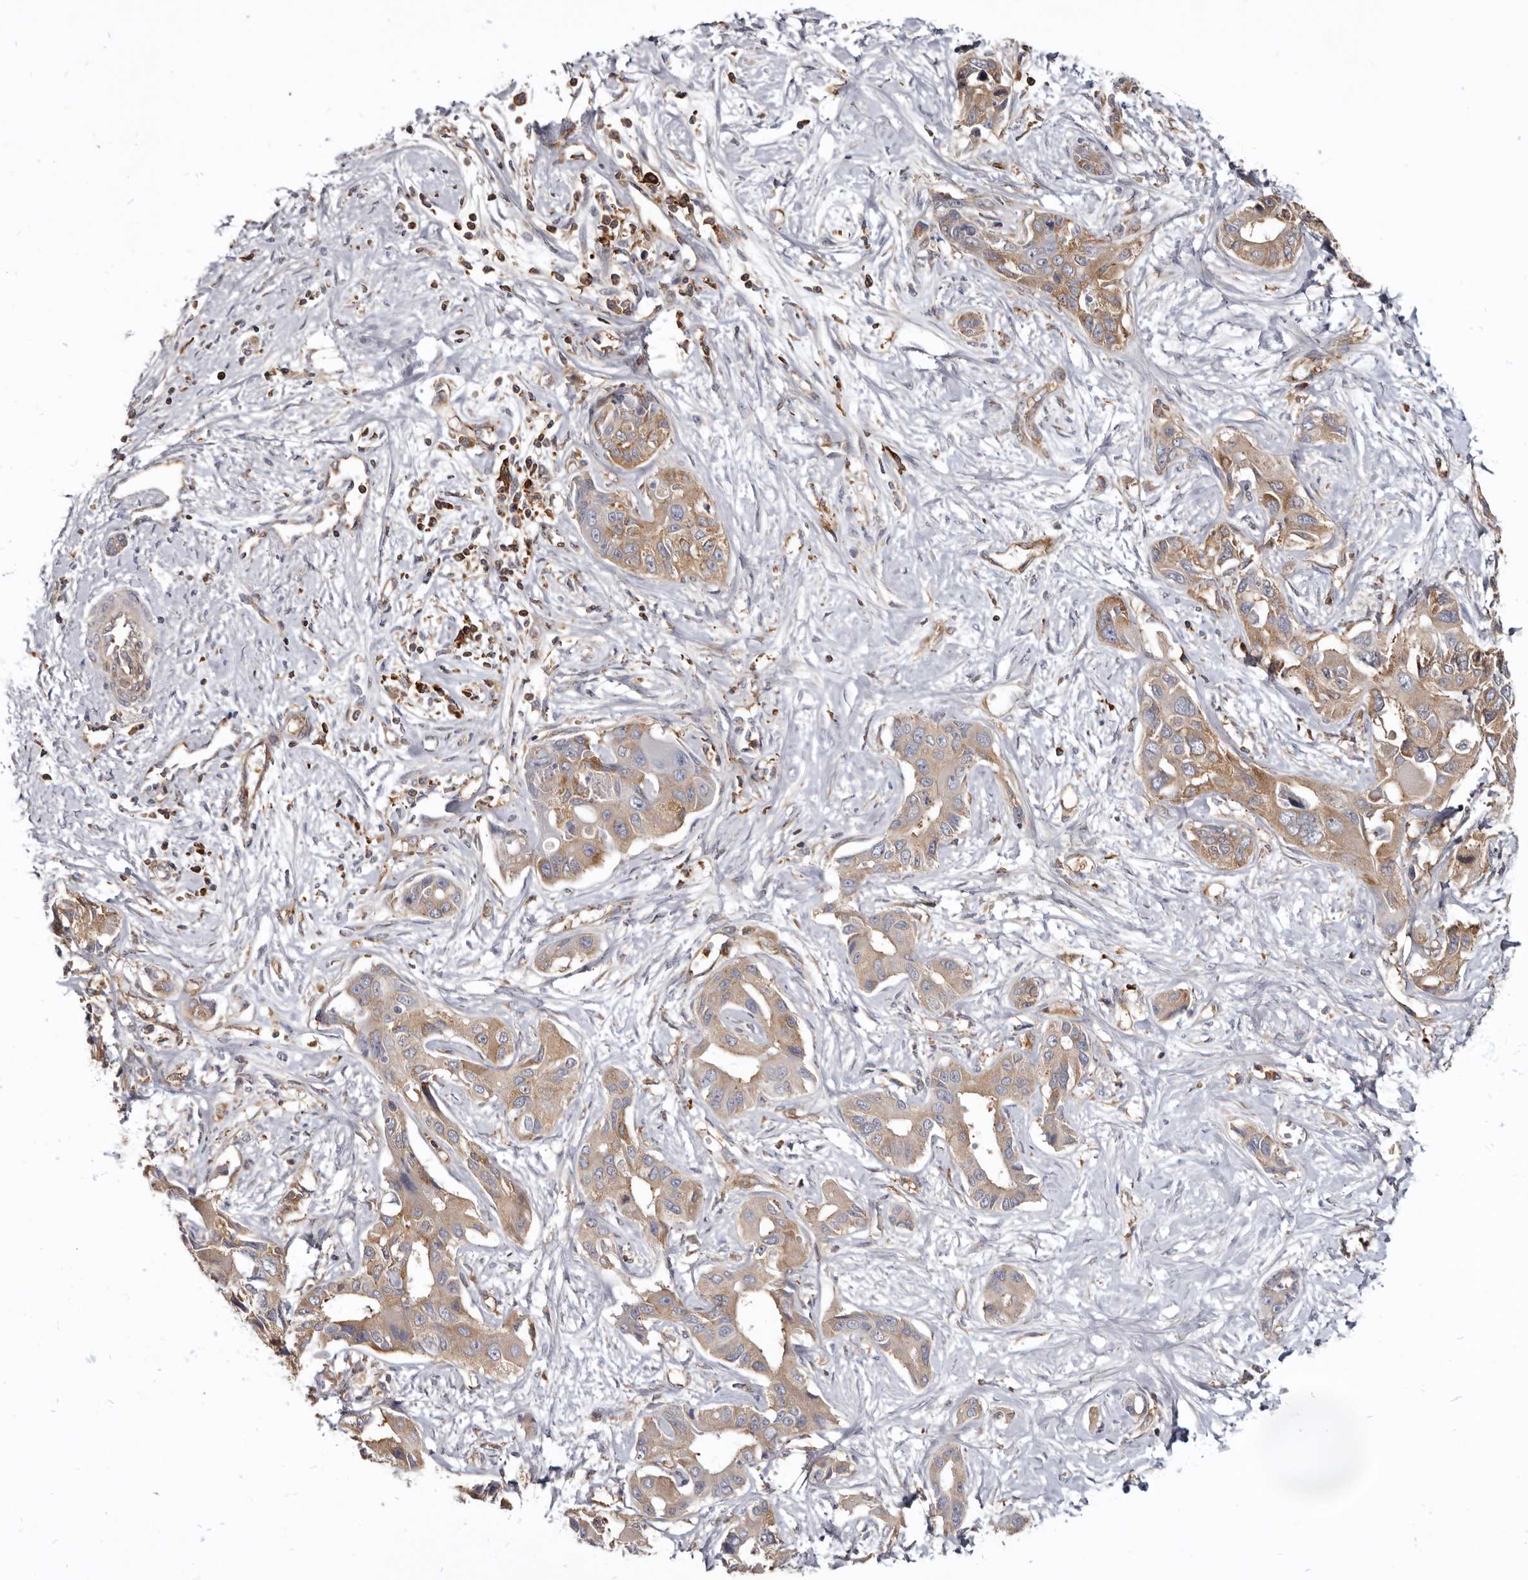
{"staining": {"intensity": "weak", "quantity": ">75%", "location": "cytoplasmic/membranous"}, "tissue": "liver cancer", "cell_type": "Tumor cells", "image_type": "cancer", "snomed": [{"axis": "morphology", "description": "Cholangiocarcinoma"}, {"axis": "topography", "description": "Liver"}], "caption": "This photomicrograph displays IHC staining of liver cancer (cholangiocarcinoma), with low weak cytoplasmic/membranous staining in about >75% of tumor cells.", "gene": "CBL", "patient": {"sex": "male", "age": 59}}